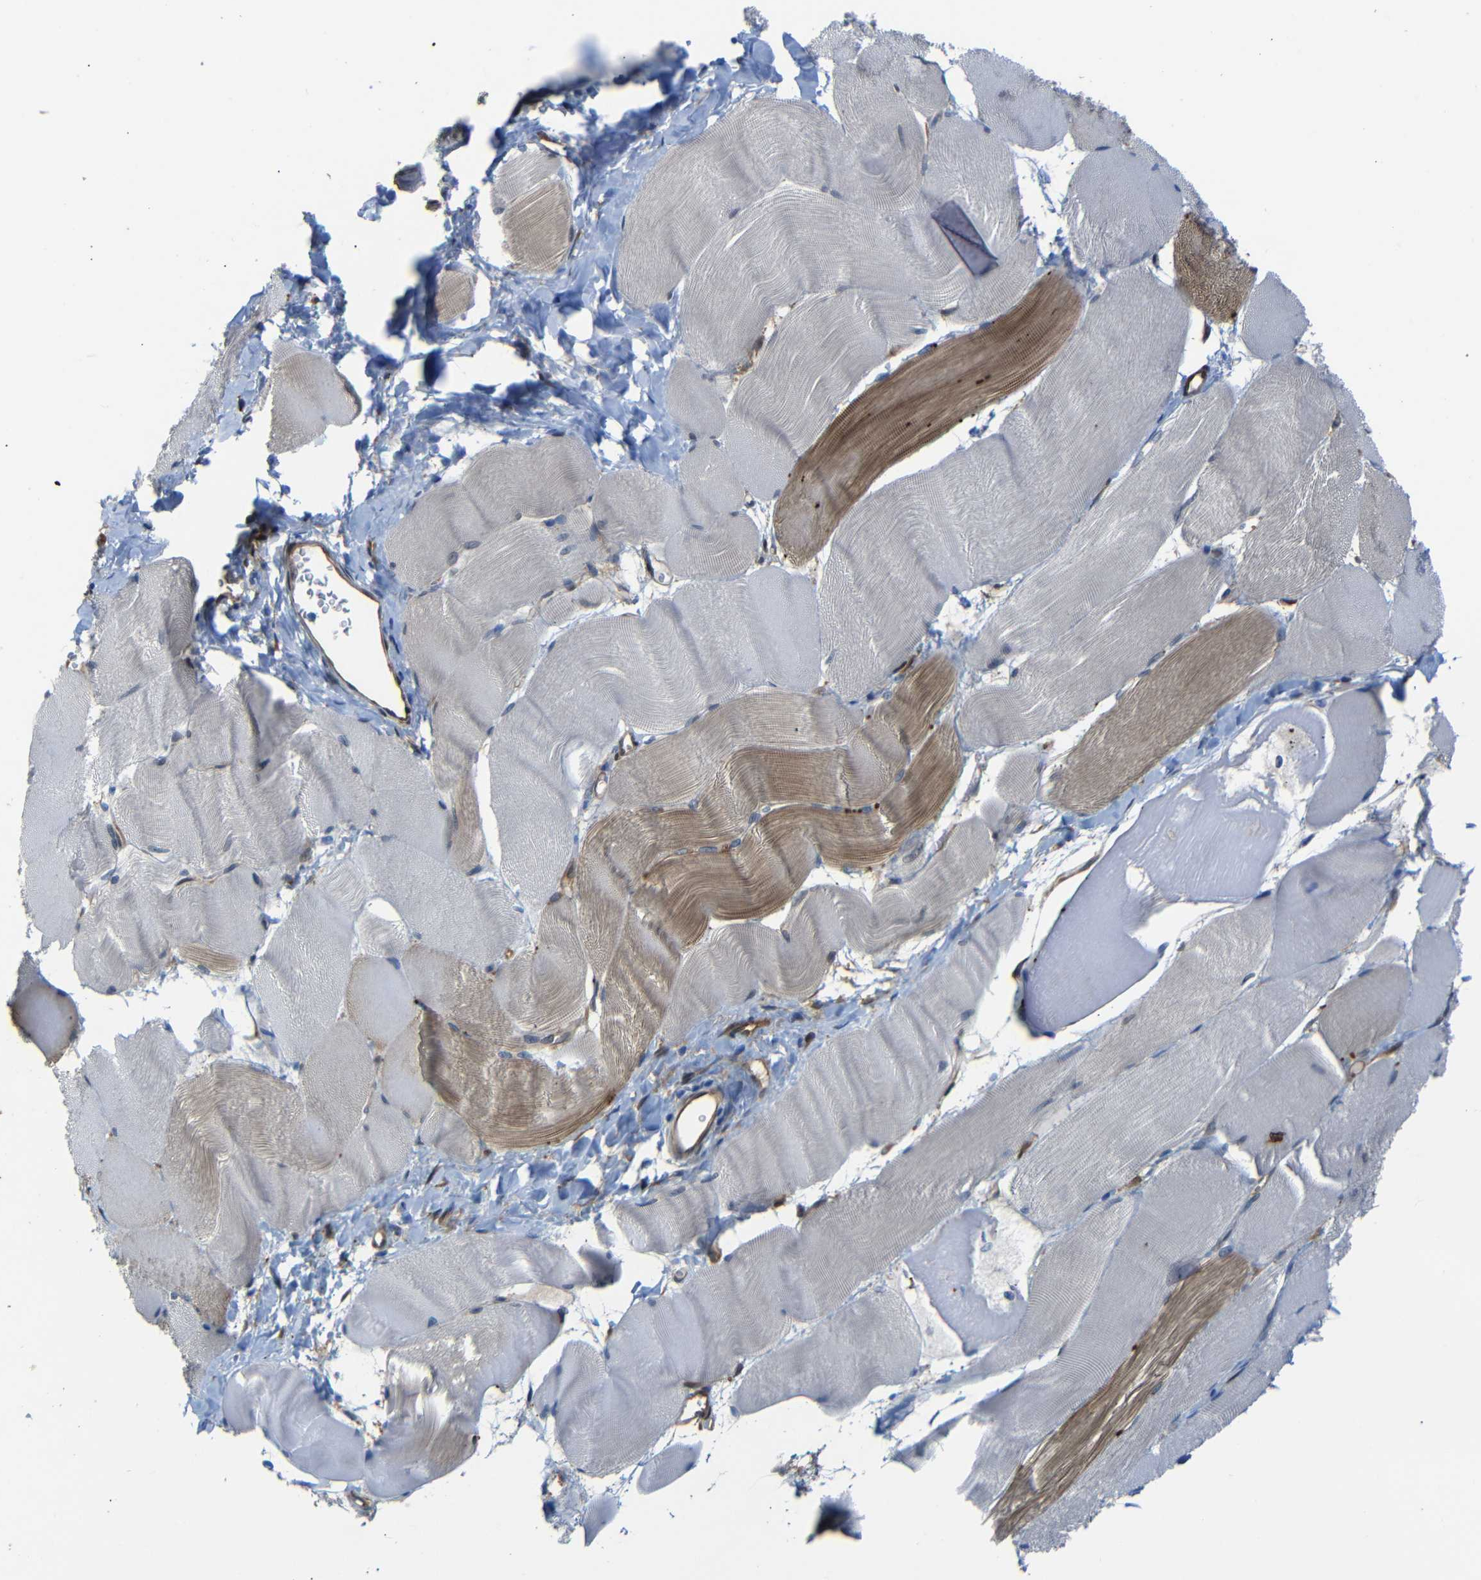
{"staining": {"intensity": "moderate", "quantity": "25%-75%", "location": "cytoplasmic/membranous"}, "tissue": "skeletal muscle", "cell_type": "Myocytes", "image_type": "normal", "snomed": [{"axis": "morphology", "description": "Normal tissue, NOS"}, {"axis": "morphology", "description": "Squamous cell carcinoma, NOS"}, {"axis": "topography", "description": "Skeletal muscle"}], "caption": "High-magnification brightfield microscopy of normal skeletal muscle stained with DAB (brown) and counterstained with hematoxylin (blue). myocytes exhibit moderate cytoplasmic/membranous expression is seen in approximately25%-75% of cells.", "gene": "YAP1", "patient": {"sex": "male", "age": 51}}